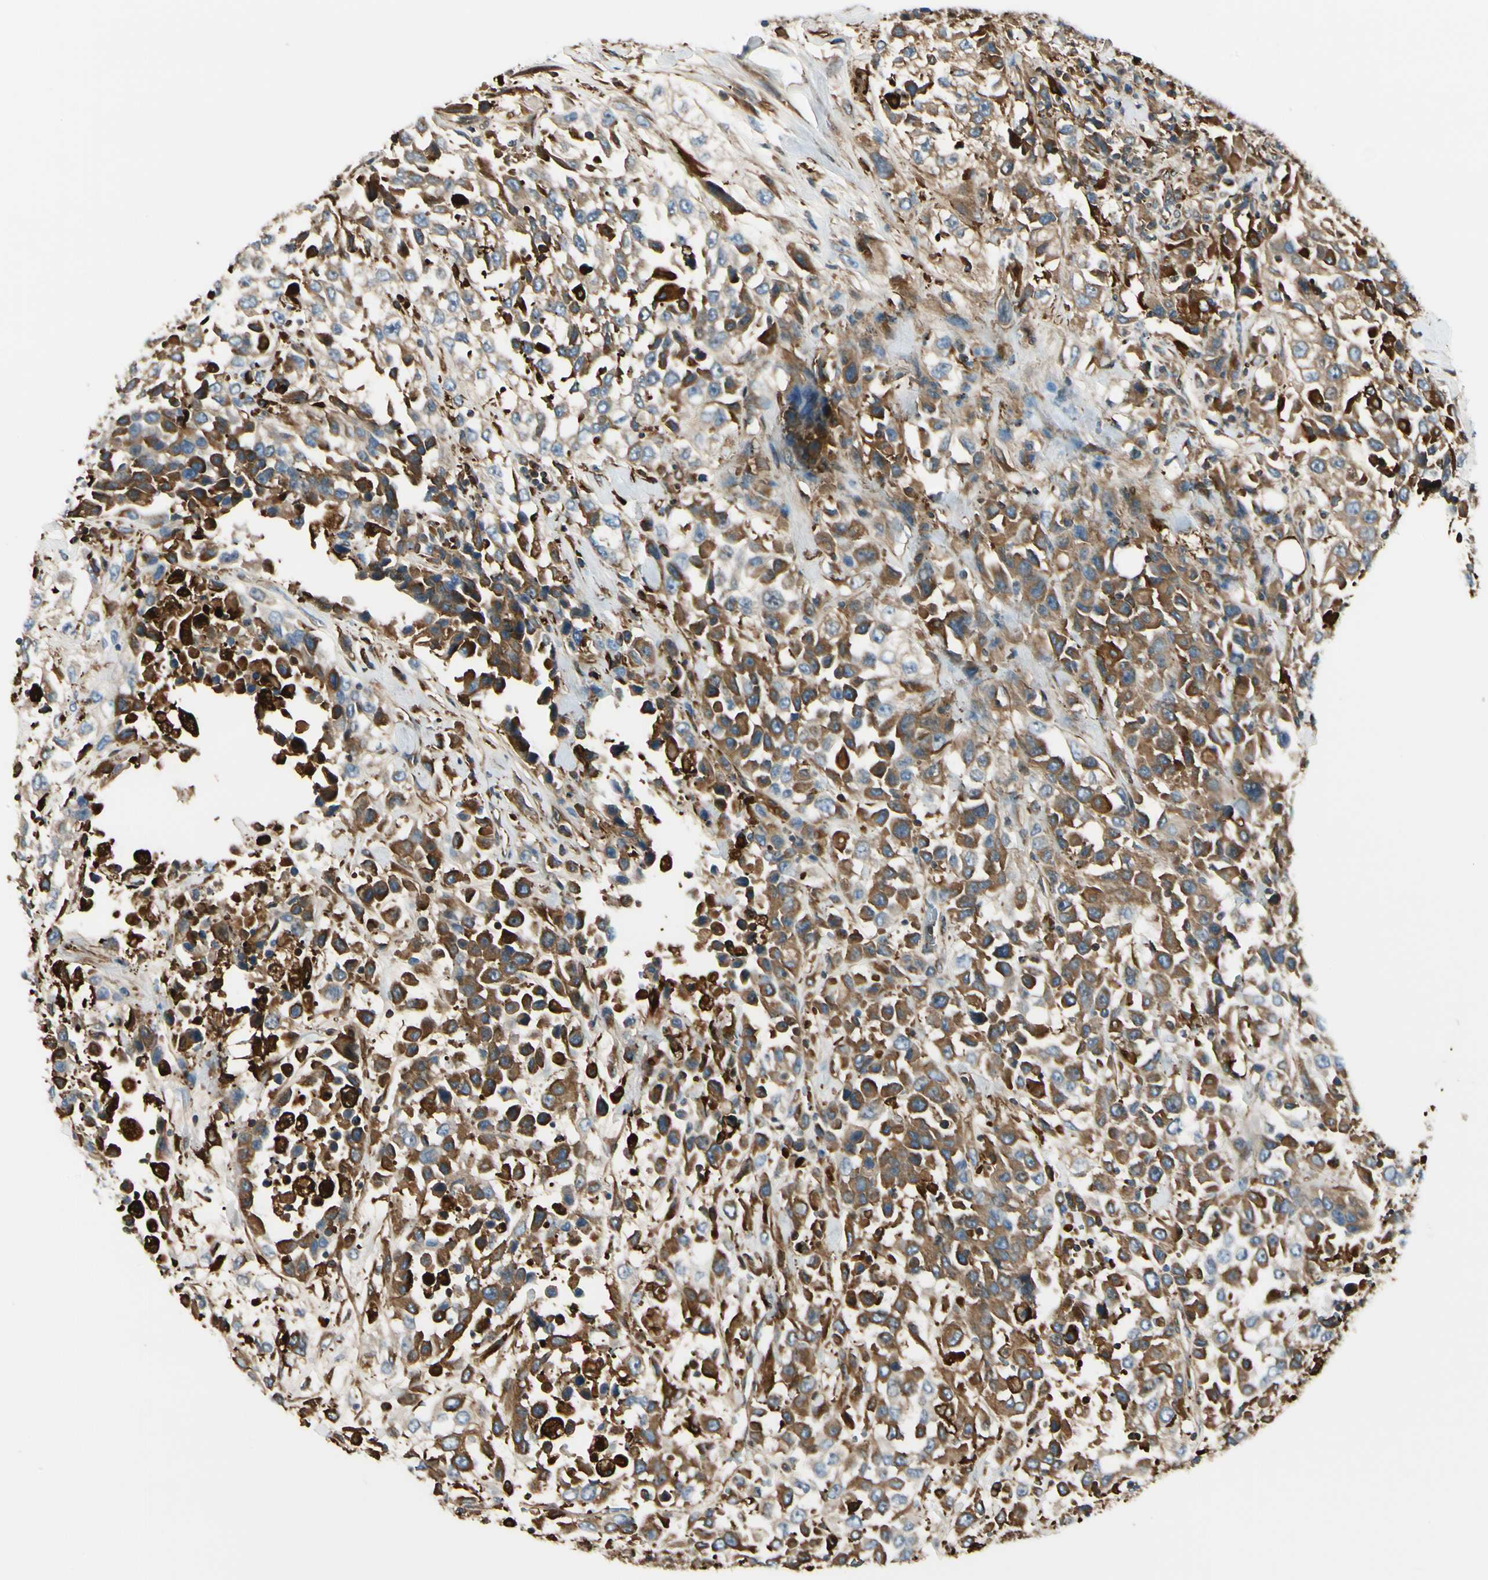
{"staining": {"intensity": "strong", "quantity": "25%-75%", "location": "cytoplasmic/membranous"}, "tissue": "urothelial cancer", "cell_type": "Tumor cells", "image_type": "cancer", "snomed": [{"axis": "morphology", "description": "Urothelial carcinoma, High grade"}, {"axis": "topography", "description": "Urinary bladder"}], "caption": "Brown immunohistochemical staining in urothelial cancer displays strong cytoplasmic/membranous positivity in about 25%-75% of tumor cells. (IHC, brightfield microscopy, high magnification).", "gene": "FTH1", "patient": {"sex": "female", "age": 80}}